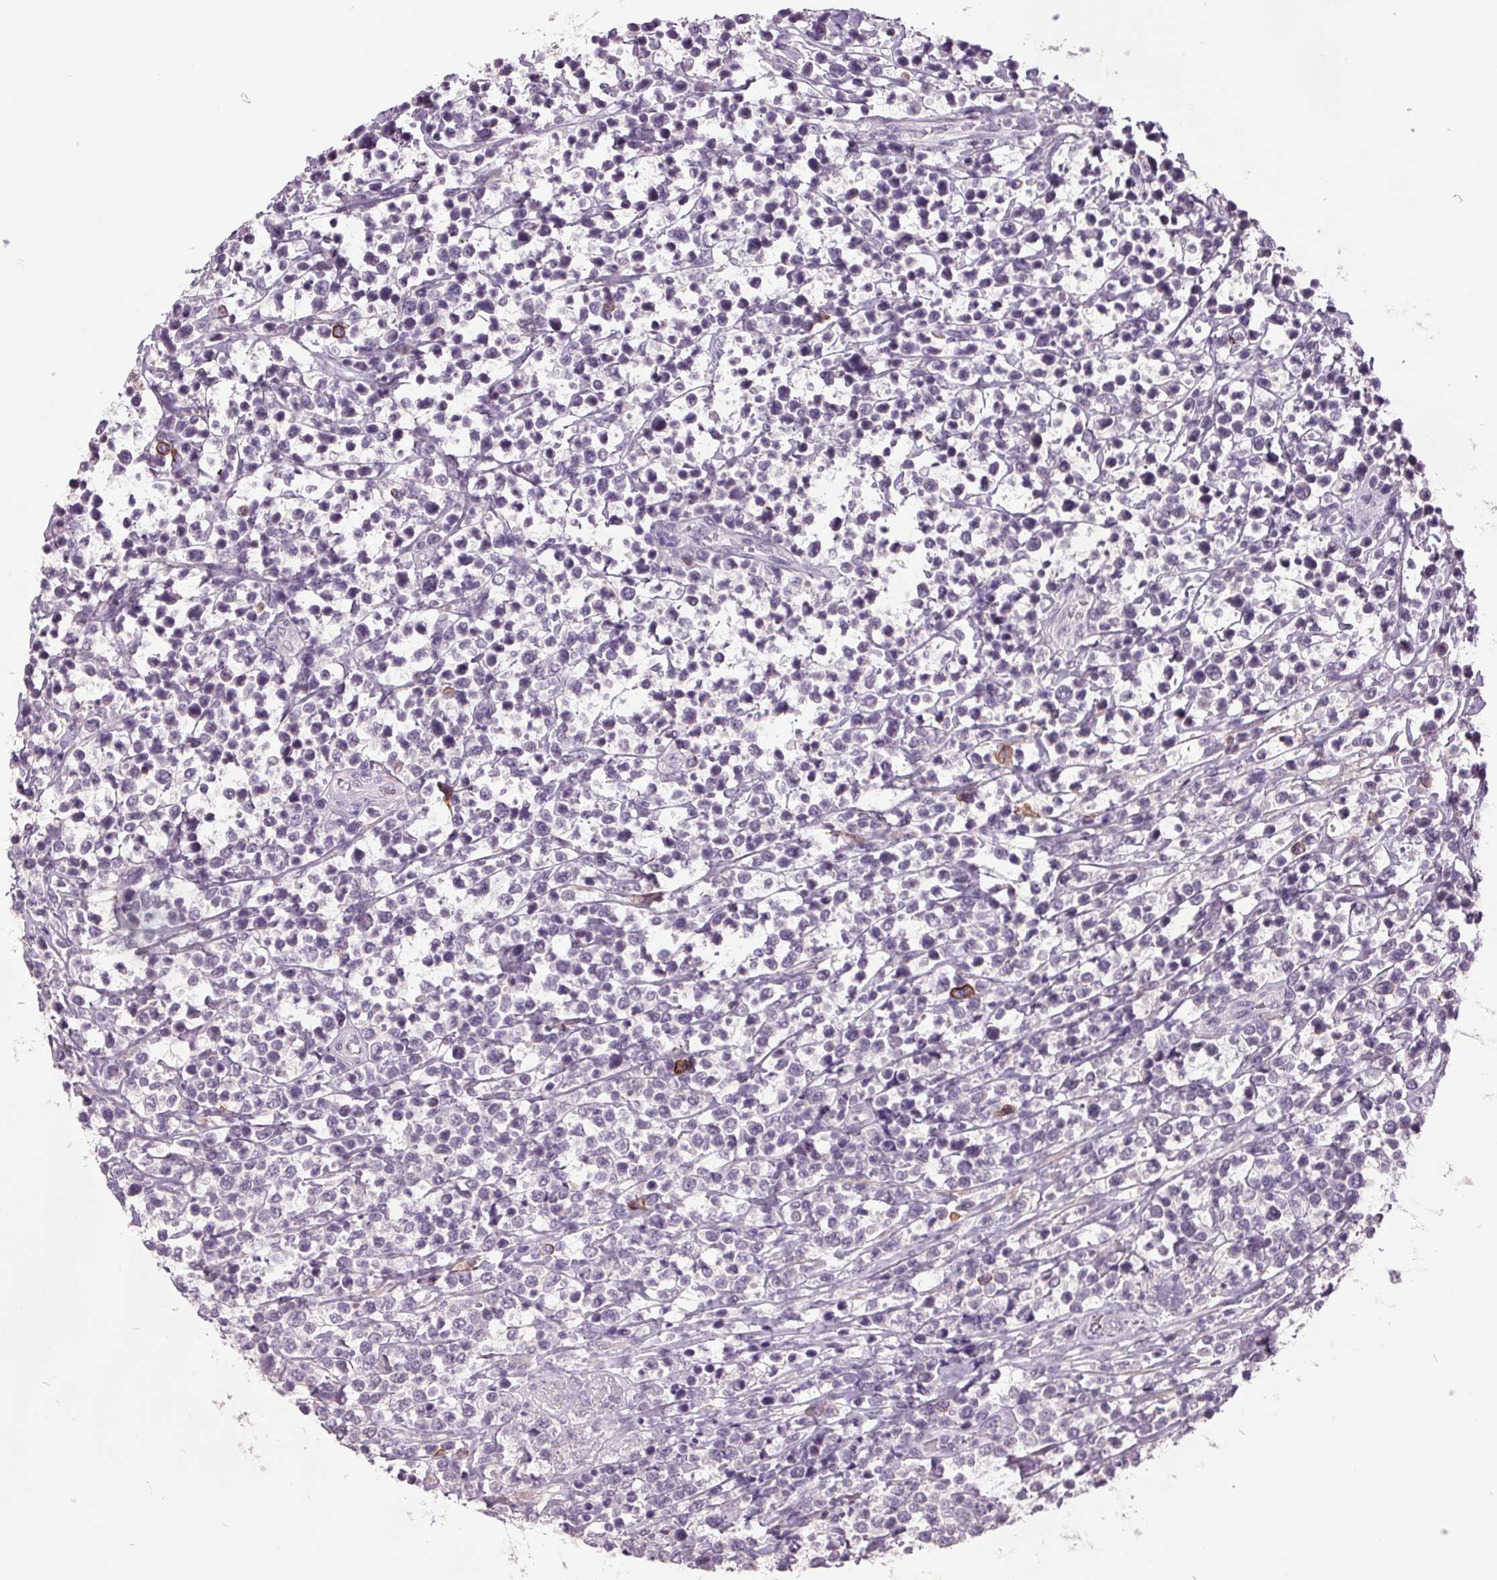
{"staining": {"intensity": "negative", "quantity": "none", "location": "none"}, "tissue": "lymphoma", "cell_type": "Tumor cells", "image_type": "cancer", "snomed": [{"axis": "morphology", "description": "Malignant lymphoma, non-Hodgkin's type, High grade"}, {"axis": "topography", "description": "Soft tissue"}], "caption": "DAB immunohistochemical staining of human lymphoma shows no significant positivity in tumor cells.", "gene": "C2orf16", "patient": {"sex": "female", "age": 56}}